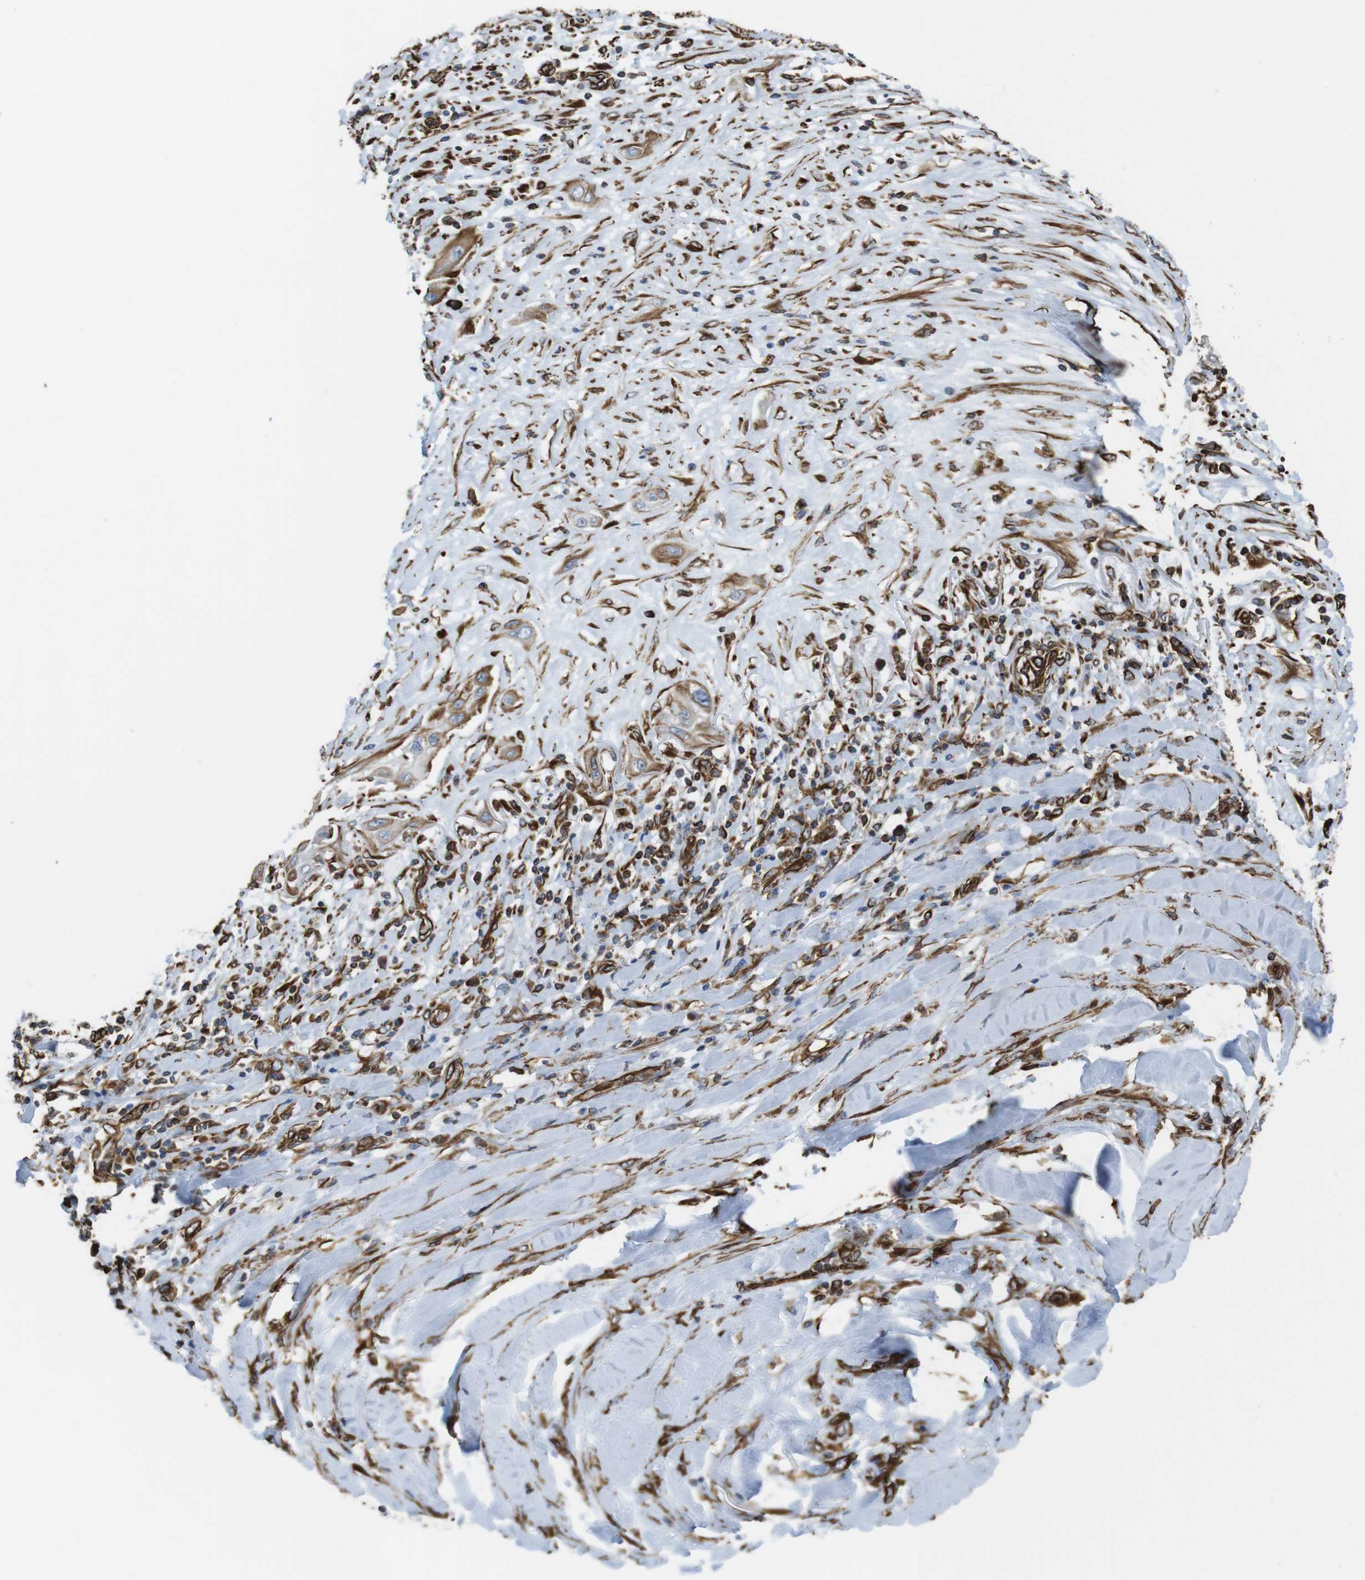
{"staining": {"intensity": "moderate", "quantity": ">75%", "location": "cytoplasmic/membranous"}, "tissue": "lung cancer", "cell_type": "Tumor cells", "image_type": "cancer", "snomed": [{"axis": "morphology", "description": "Squamous cell carcinoma, NOS"}, {"axis": "topography", "description": "Lung"}], "caption": "The histopathology image shows immunohistochemical staining of lung cancer (squamous cell carcinoma). There is moderate cytoplasmic/membranous positivity is present in approximately >75% of tumor cells.", "gene": "RALGPS1", "patient": {"sex": "female", "age": 47}}